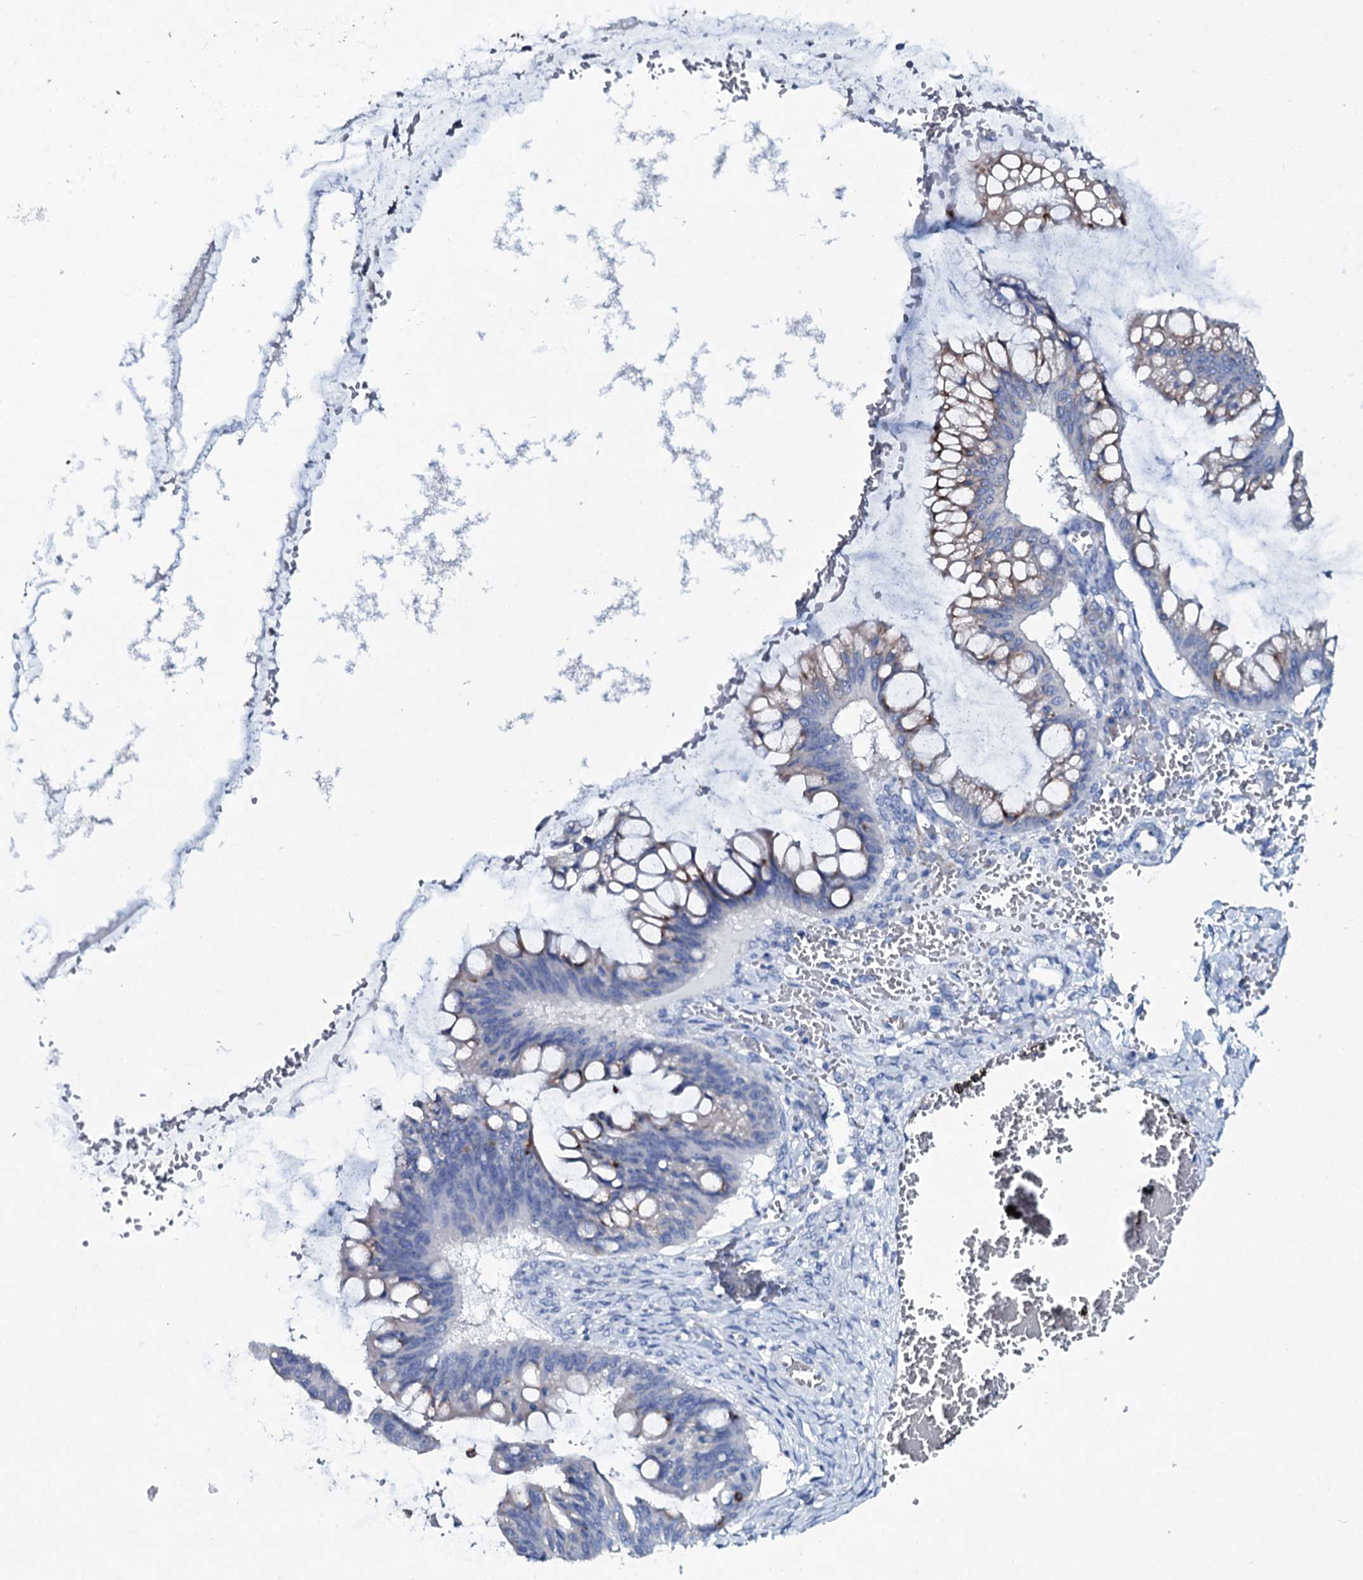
{"staining": {"intensity": "moderate", "quantity": "<25%", "location": "cytoplasmic/membranous"}, "tissue": "ovarian cancer", "cell_type": "Tumor cells", "image_type": "cancer", "snomed": [{"axis": "morphology", "description": "Cystadenocarcinoma, mucinous, NOS"}, {"axis": "topography", "description": "Ovary"}], "caption": "Immunohistochemical staining of human ovarian cancer (mucinous cystadenocarcinoma) reveals low levels of moderate cytoplasmic/membranous expression in about <25% of tumor cells.", "gene": "TPGS2", "patient": {"sex": "female", "age": 73}}